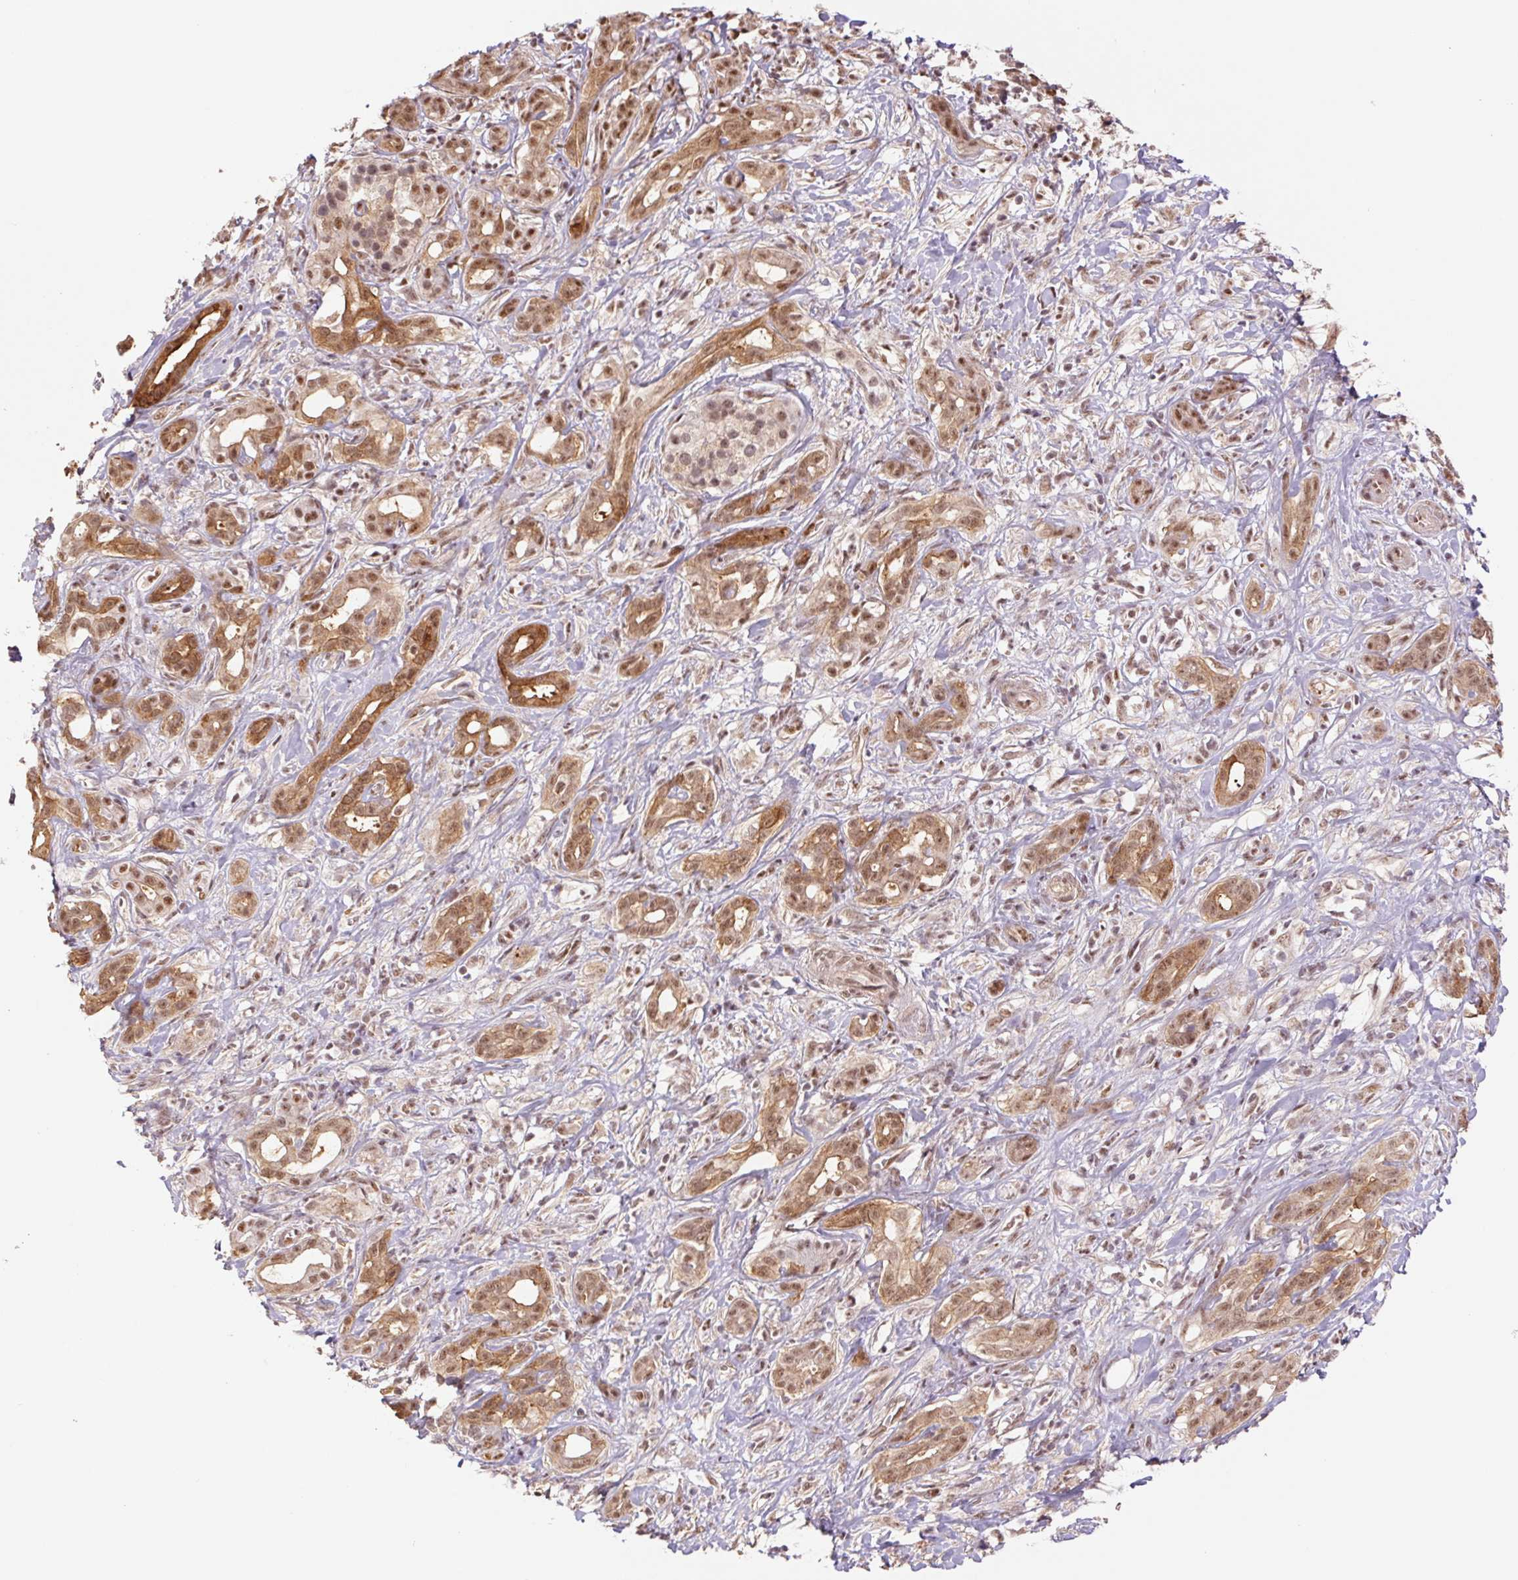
{"staining": {"intensity": "moderate", "quantity": ">75%", "location": "cytoplasmic/membranous,nuclear"}, "tissue": "pancreatic cancer", "cell_type": "Tumor cells", "image_type": "cancer", "snomed": [{"axis": "morphology", "description": "Adenocarcinoma, NOS"}, {"axis": "topography", "description": "Pancreas"}], "caption": "This is an image of immunohistochemistry staining of adenocarcinoma (pancreatic), which shows moderate positivity in the cytoplasmic/membranous and nuclear of tumor cells.", "gene": "CWC25", "patient": {"sex": "male", "age": 61}}